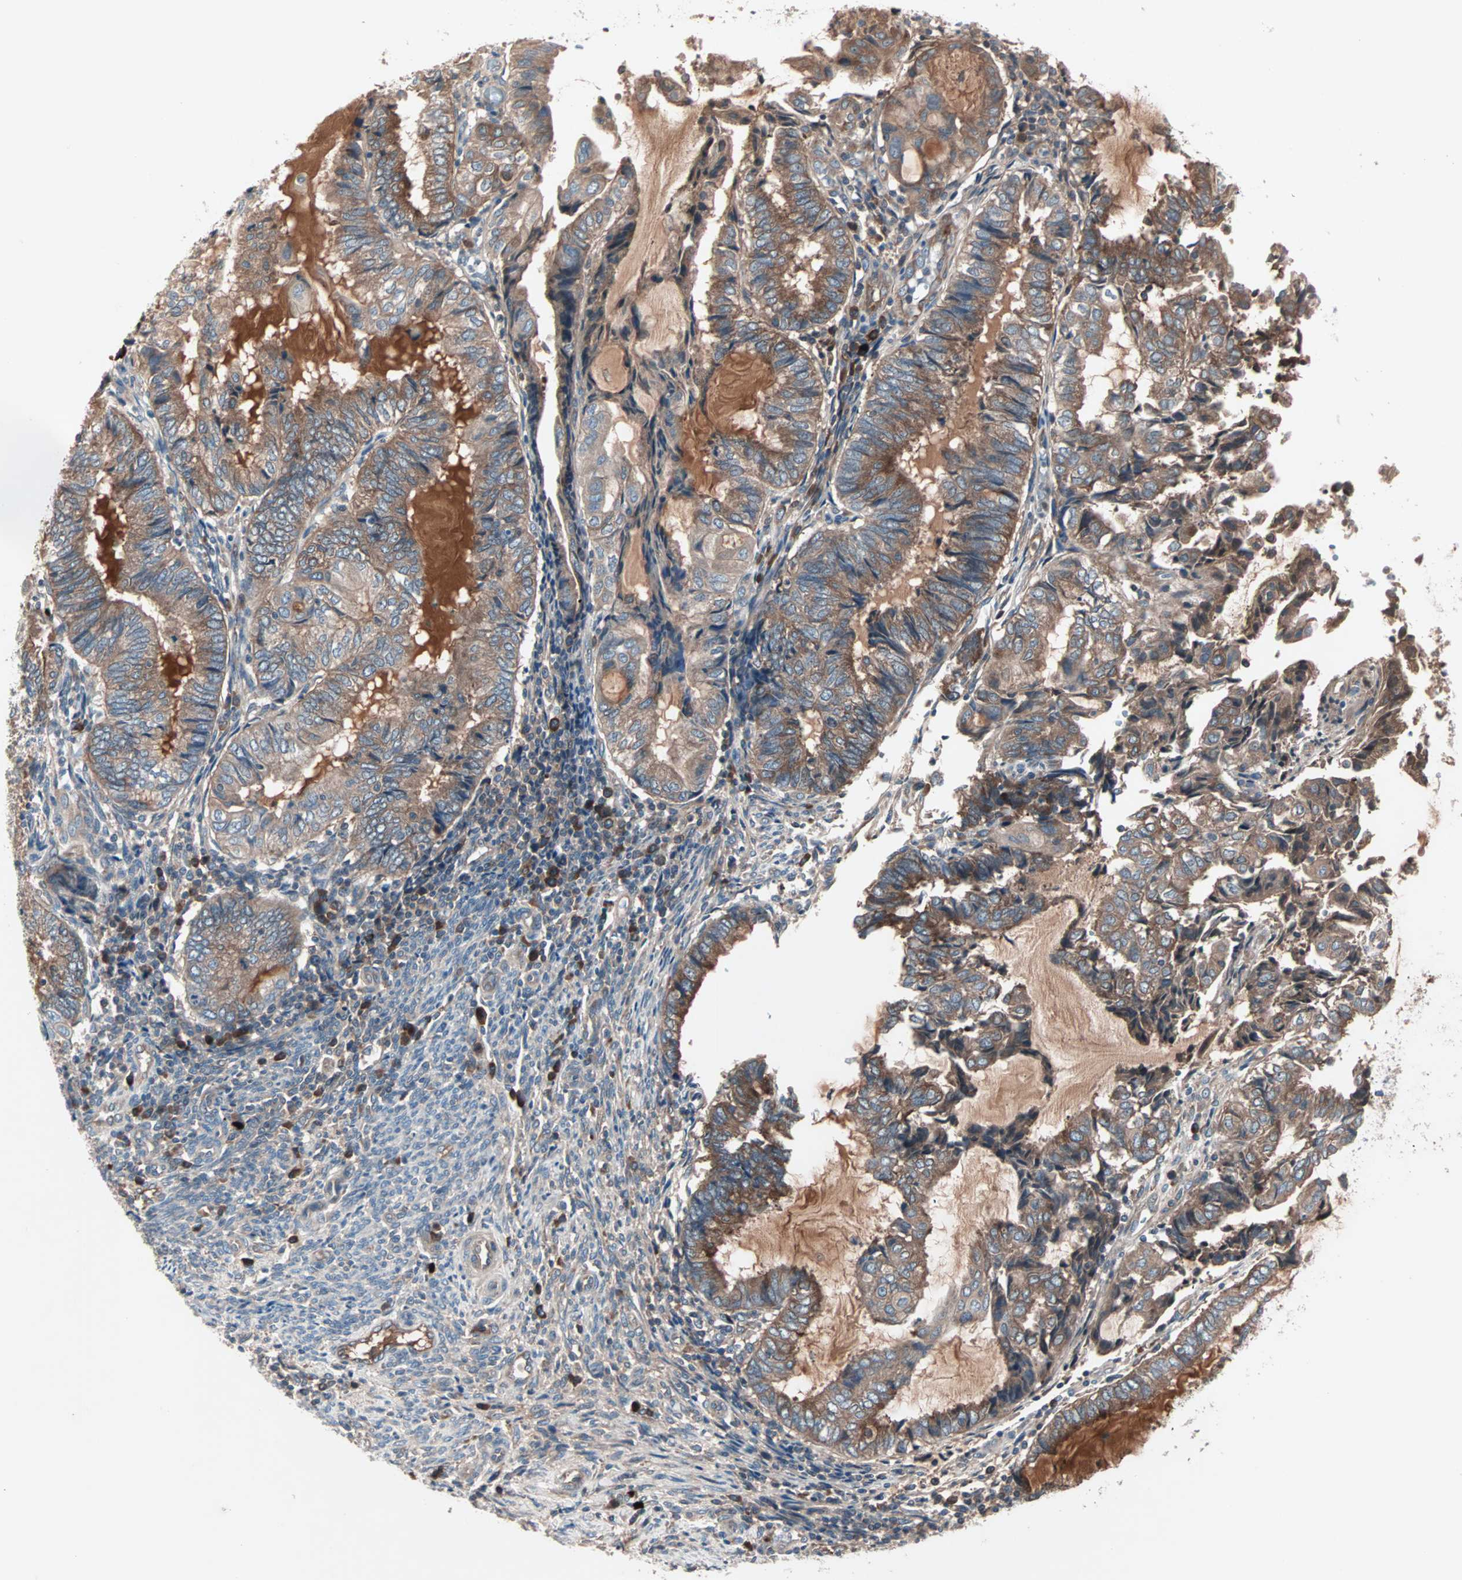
{"staining": {"intensity": "moderate", "quantity": ">75%", "location": "cytoplasmic/membranous"}, "tissue": "endometrial cancer", "cell_type": "Tumor cells", "image_type": "cancer", "snomed": [{"axis": "morphology", "description": "Adenocarcinoma, NOS"}, {"axis": "topography", "description": "Uterus"}, {"axis": "topography", "description": "Endometrium"}], "caption": "An image of human endometrial adenocarcinoma stained for a protein displays moderate cytoplasmic/membranous brown staining in tumor cells.", "gene": "CAD", "patient": {"sex": "female", "age": 70}}